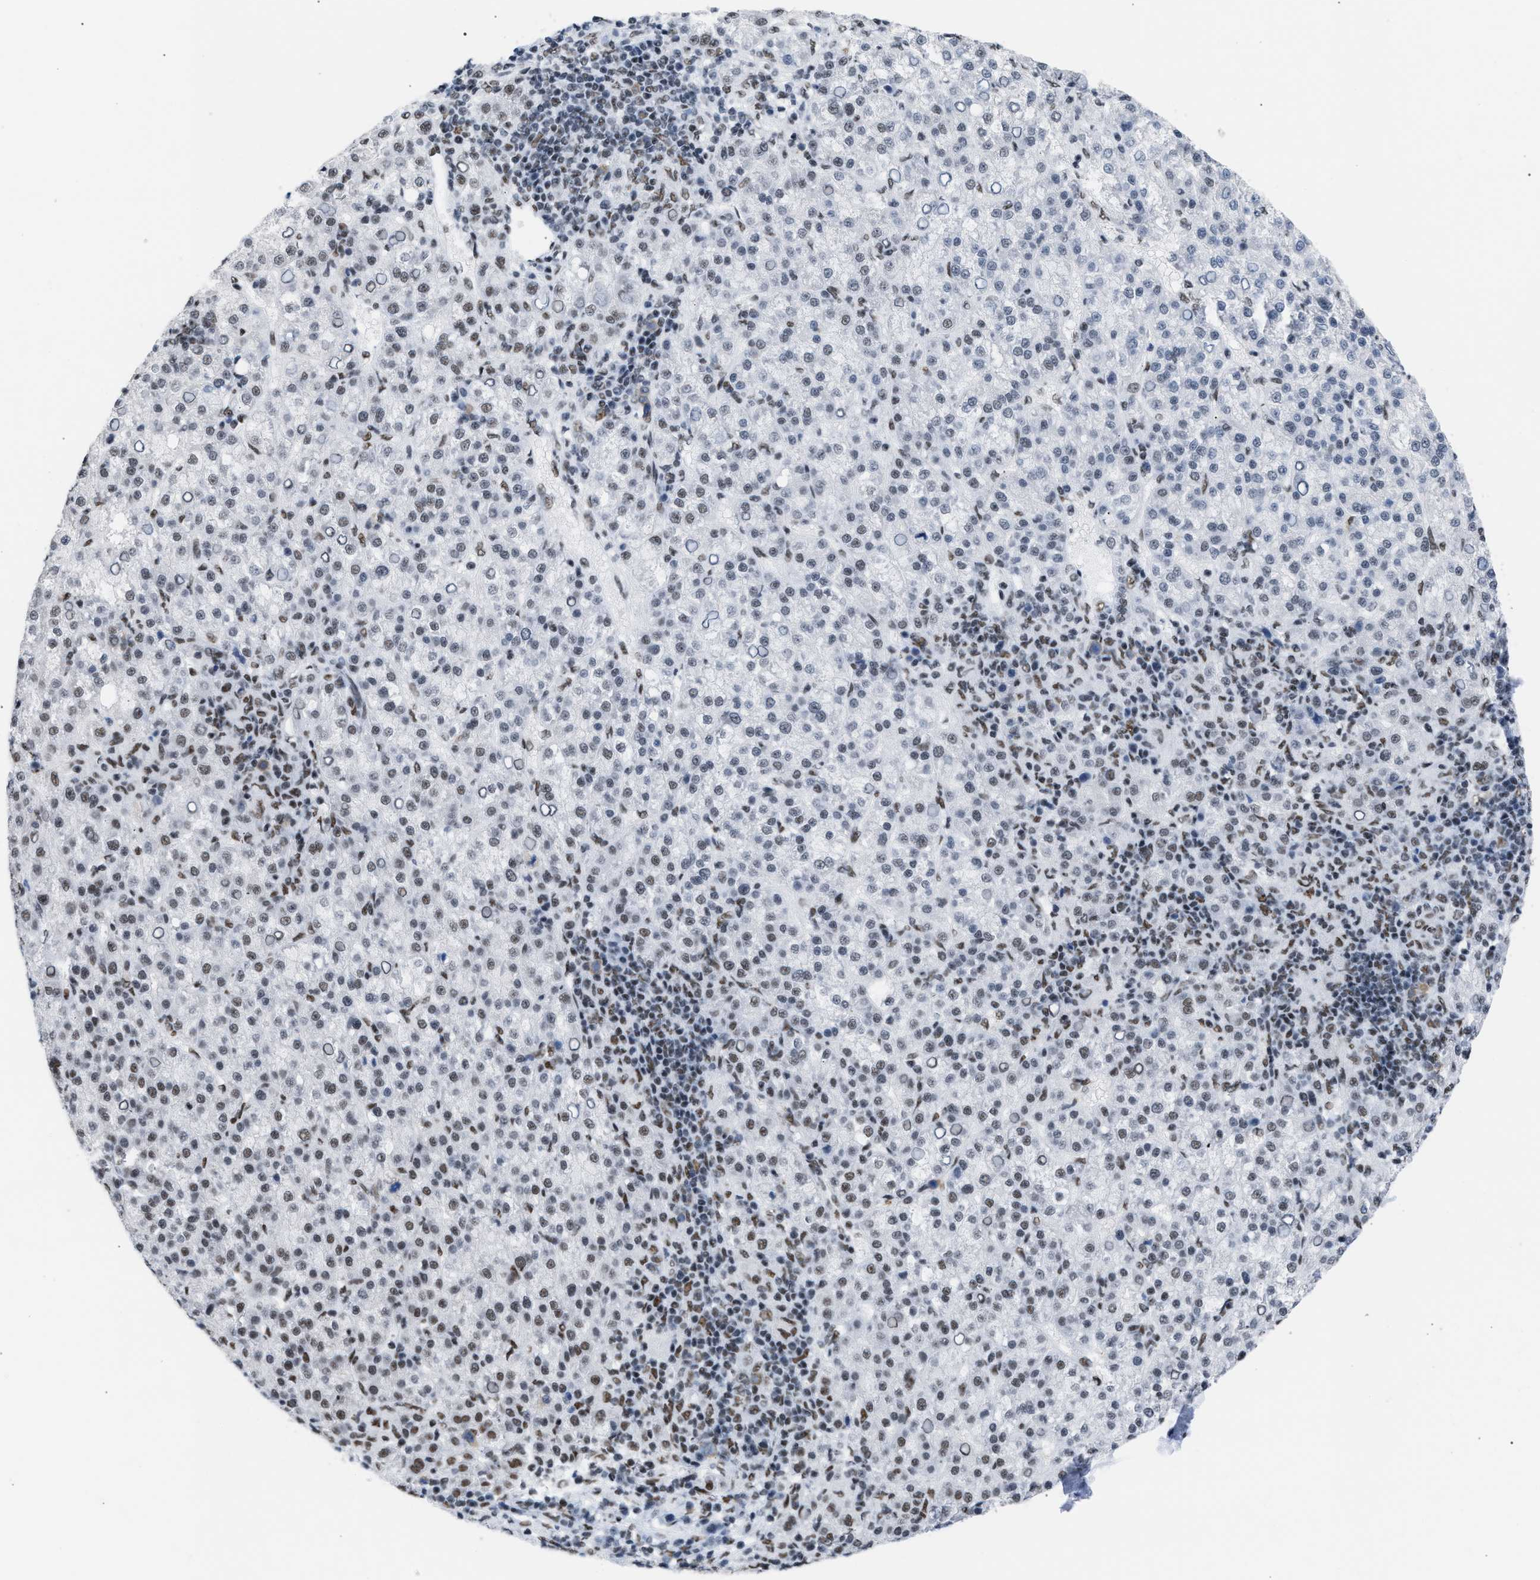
{"staining": {"intensity": "weak", "quantity": "<25%", "location": "nuclear"}, "tissue": "liver cancer", "cell_type": "Tumor cells", "image_type": "cancer", "snomed": [{"axis": "morphology", "description": "Carcinoma, Hepatocellular, NOS"}, {"axis": "topography", "description": "Liver"}], "caption": "Immunohistochemical staining of human liver cancer (hepatocellular carcinoma) reveals no significant expression in tumor cells.", "gene": "CCAR2", "patient": {"sex": "female", "age": 58}}